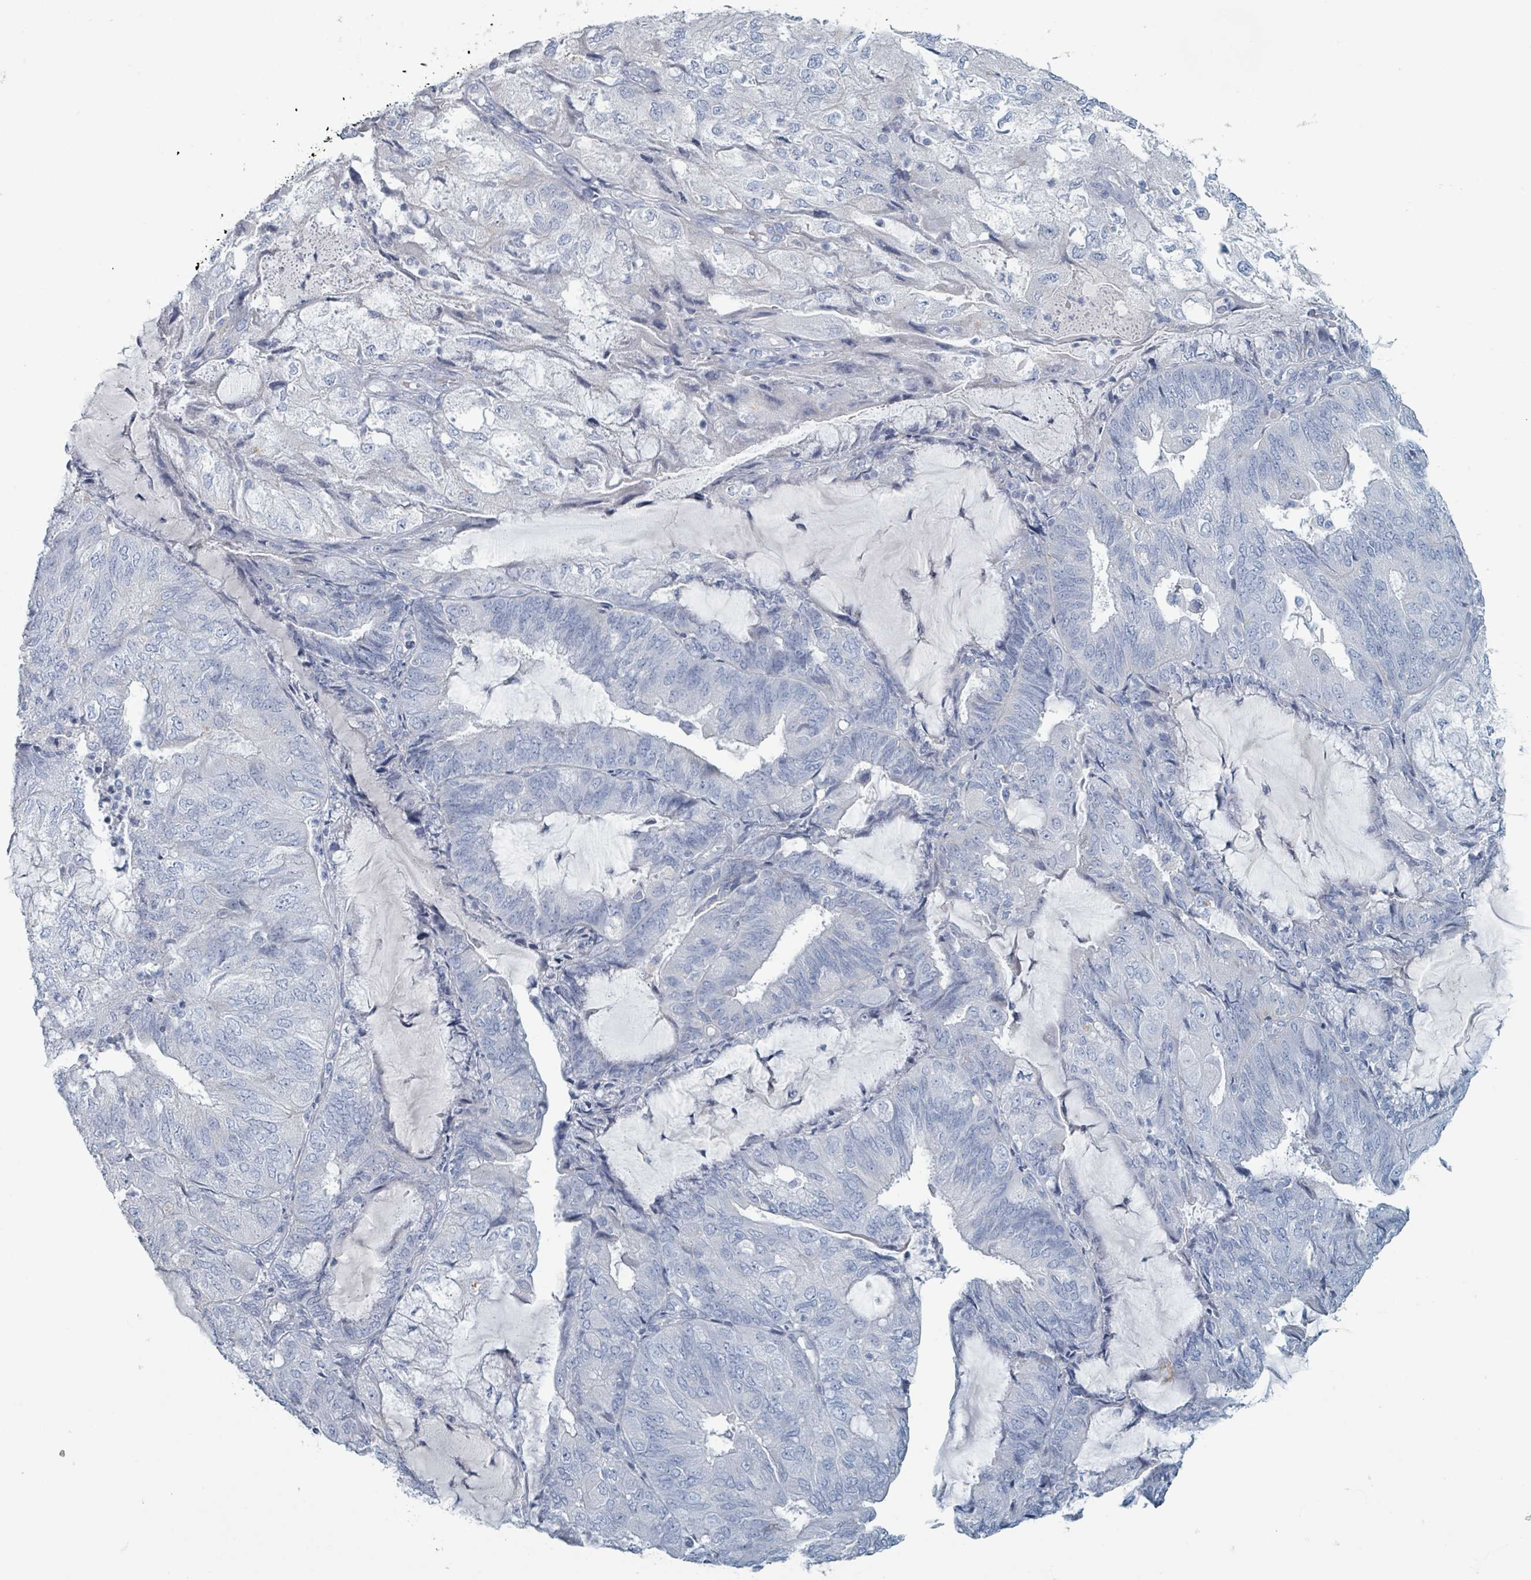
{"staining": {"intensity": "negative", "quantity": "none", "location": "none"}, "tissue": "endometrial cancer", "cell_type": "Tumor cells", "image_type": "cancer", "snomed": [{"axis": "morphology", "description": "Adenocarcinoma, NOS"}, {"axis": "topography", "description": "Endometrium"}], "caption": "Tumor cells are negative for brown protein staining in endometrial adenocarcinoma. (DAB (3,3'-diaminobenzidine) immunohistochemistry, high magnification).", "gene": "HEATR5A", "patient": {"sex": "female", "age": 81}}